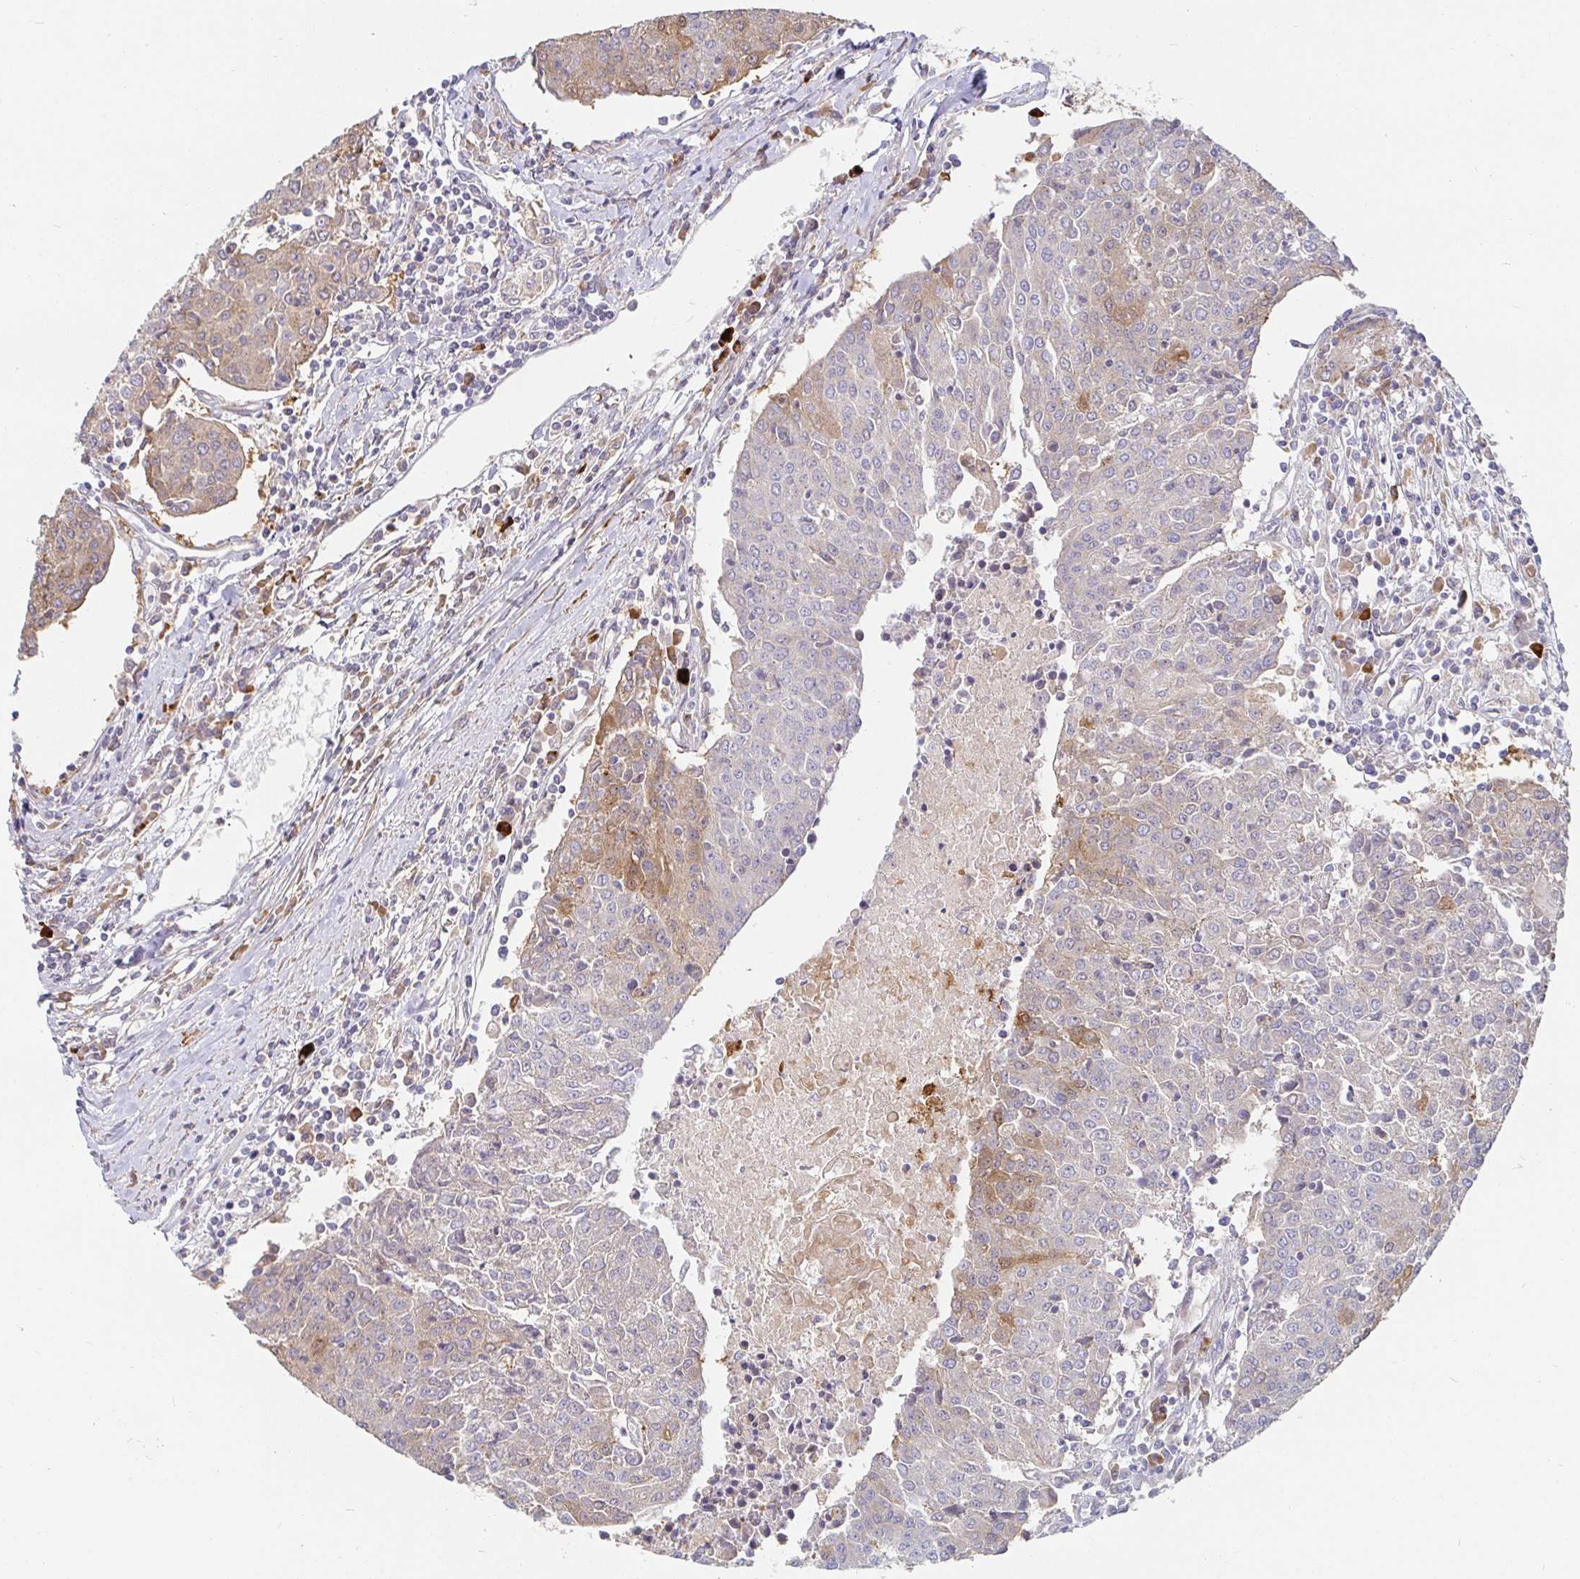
{"staining": {"intensity": "weak", "quantity": "<25%", "location": "cytoplasmic/membranous"}, "tissue": "urothelial cancer", "cell_type": "Tumor cells", "image_type": "cancer", "snomed": [{"axis": "morphology", "description": "Urothelial carcinoma, High grade"}, {"axis": "topography", "description": "Urinary bladder"}], "caption": "There is no significant staining in tumor cells of urothelial cancer. (Stains: DAB (3,3'-diaminobenzidine) immunohistochemistry with hematoxylin counter stain, Microscopy: brightfield microscopy at high magnification).", "gene": "SSH2", "patient": {"sex": "female", "age": 85}}